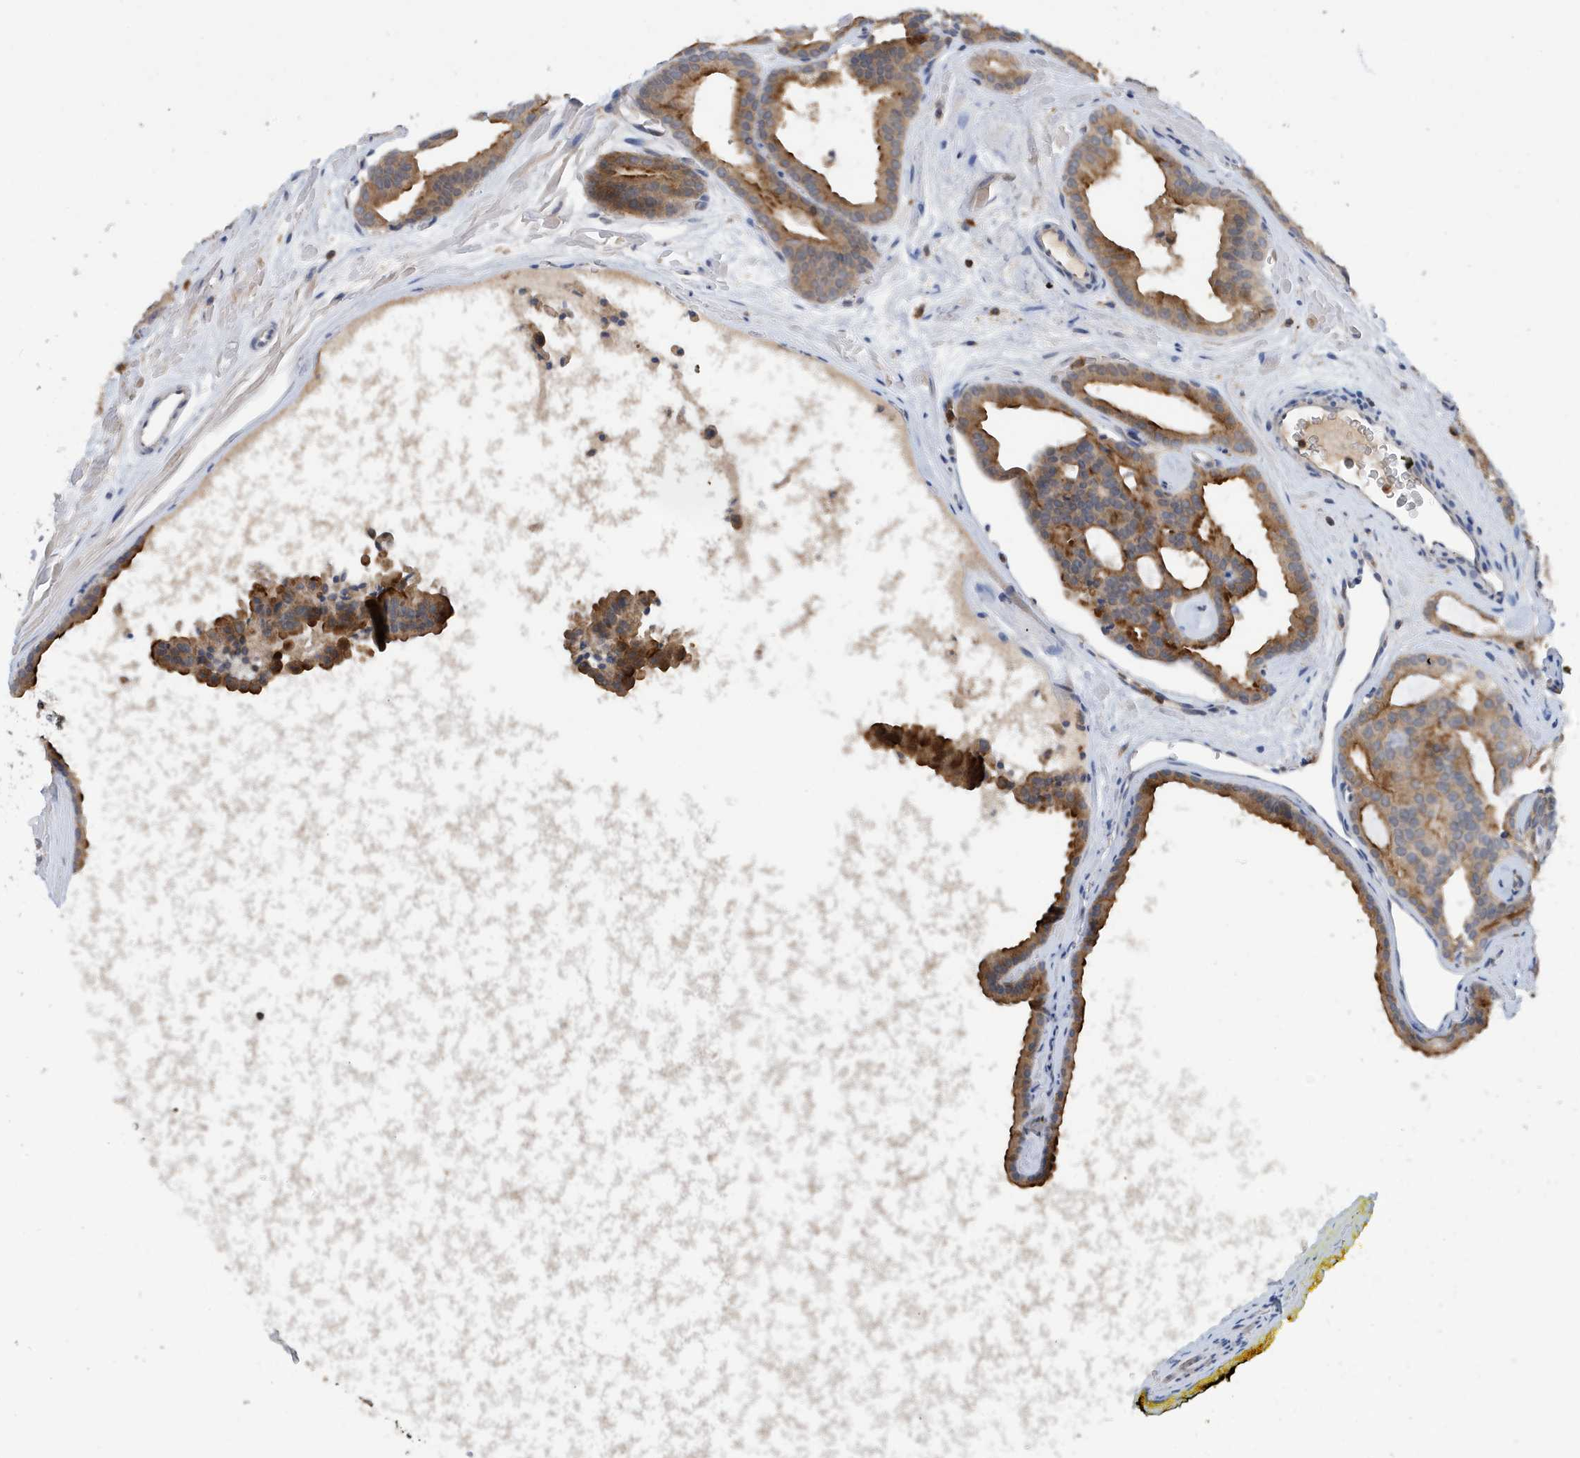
{"staining": {"intensity": "moderate", "quantity": ">75%", "location": "cytoplasmic/membranous"}, "tissue": "prostate cancer", "cell_type": "Tumor cells", "image_type": "cancer", "snomed": [{"axis": "morphology", "description": "Adenocarcinoma, High grade"}, {"axis": "topography", "description": "Prostate"}], "caption": "Protein expression analysis of human prostate high-grade adenocarcinoma reveals moderate cytoplasmic/membranous expression in approximately >75% of tumor cells.", "gene": "NSUN3", "patient": {"sex": "male", "age": 57}}